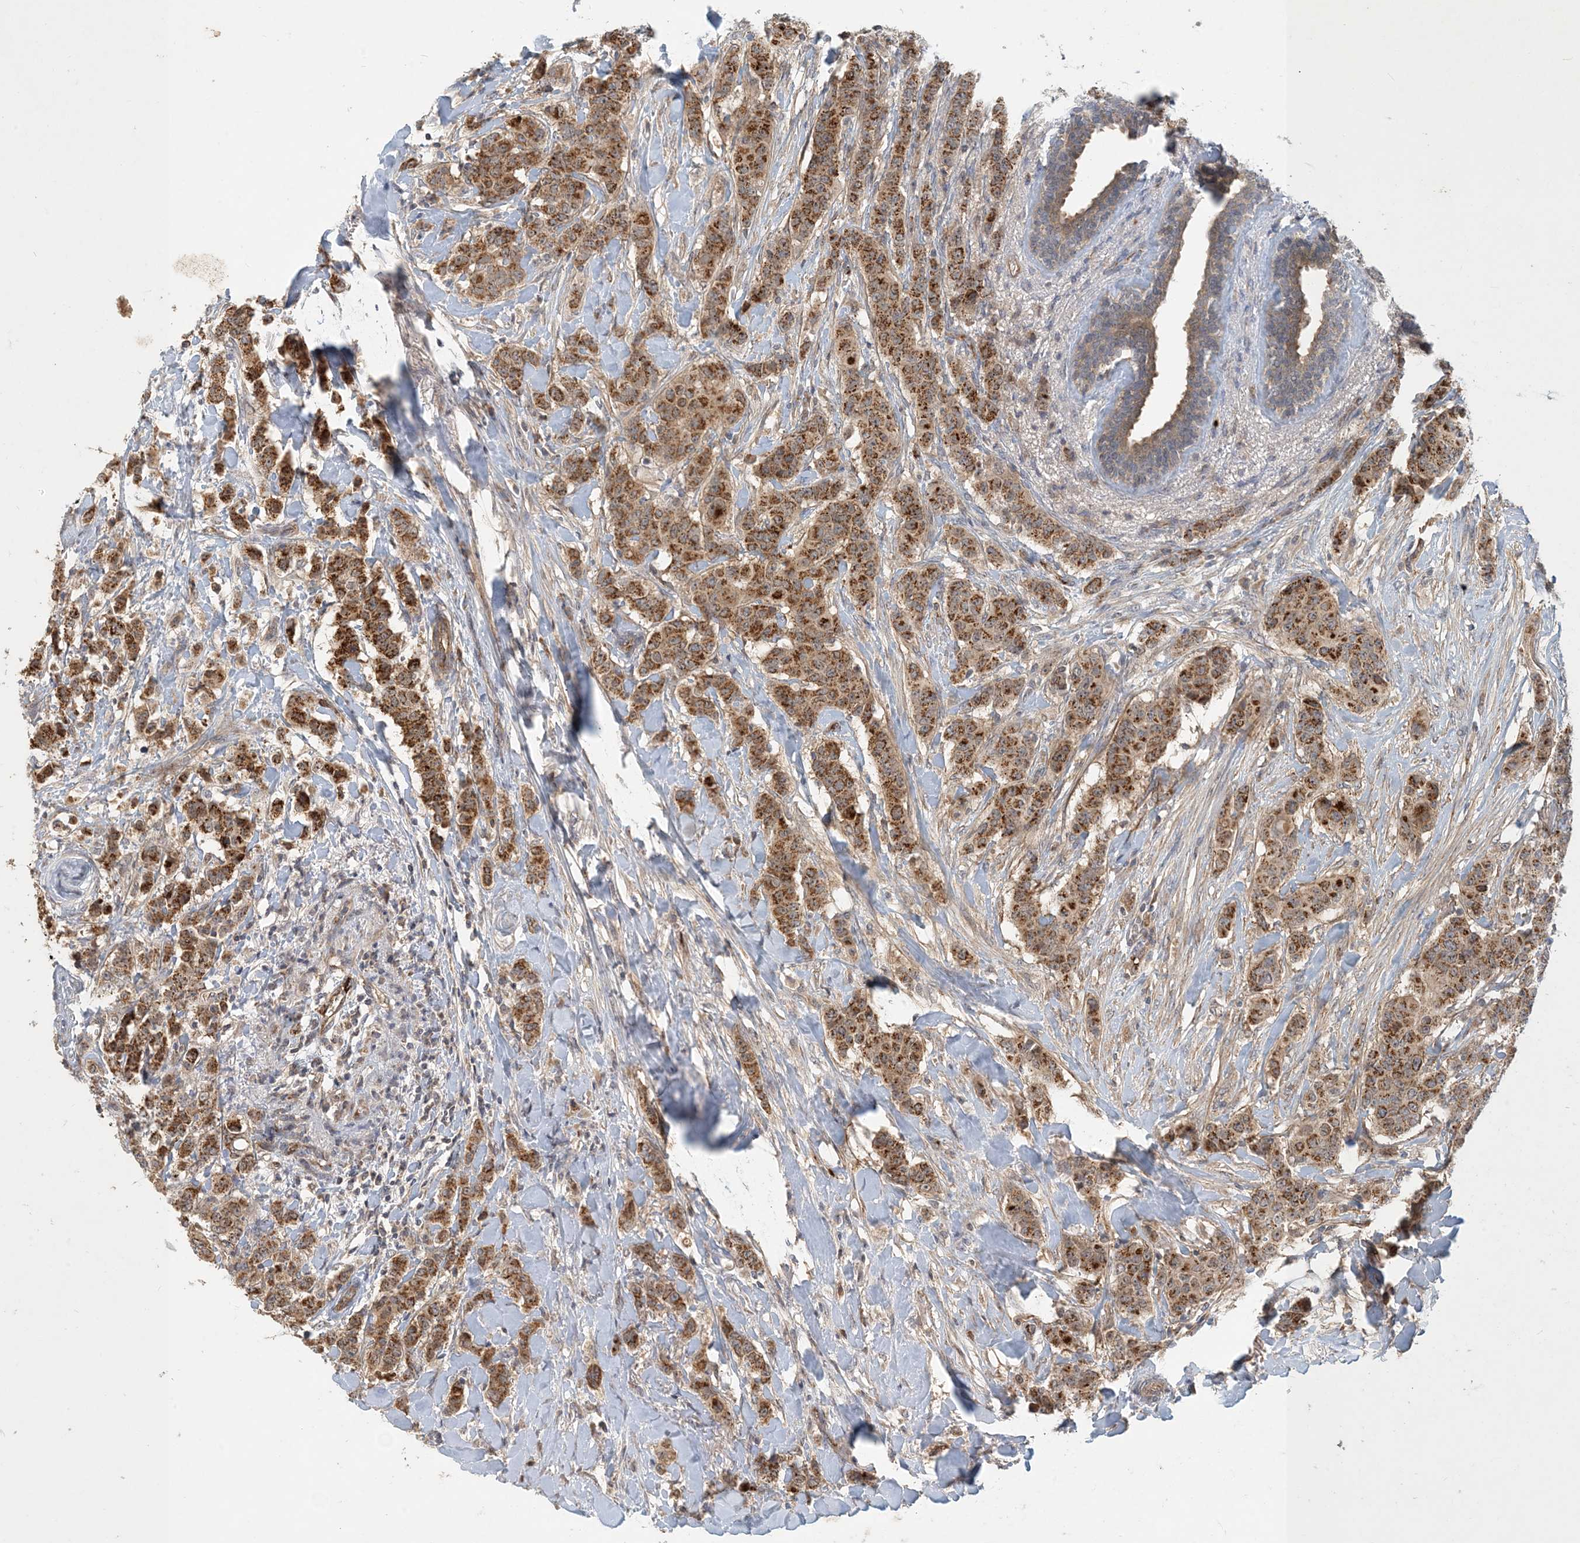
{"staining": {"intensity": "strong", "quantity": ">75%", "location": "cytoplasmic/membranous"}, "tissue": "breast cancer", "cell_type": "Tumor cells", "image_type": "cancer", "snomed": [{"axis": "morphology", "description": "Duct carcinoma"}, {"axis": "topography", "description": "Breast"}], "caption": "About >75% of tumor cells in infiltrating ductal carcinoma (breast) display strong cytoplasmic/membranous protein expression as visualized by brown immunohistochemical staining.", "gene": "ZBTB3", "patient": {"sex": "female", "age": 40}}